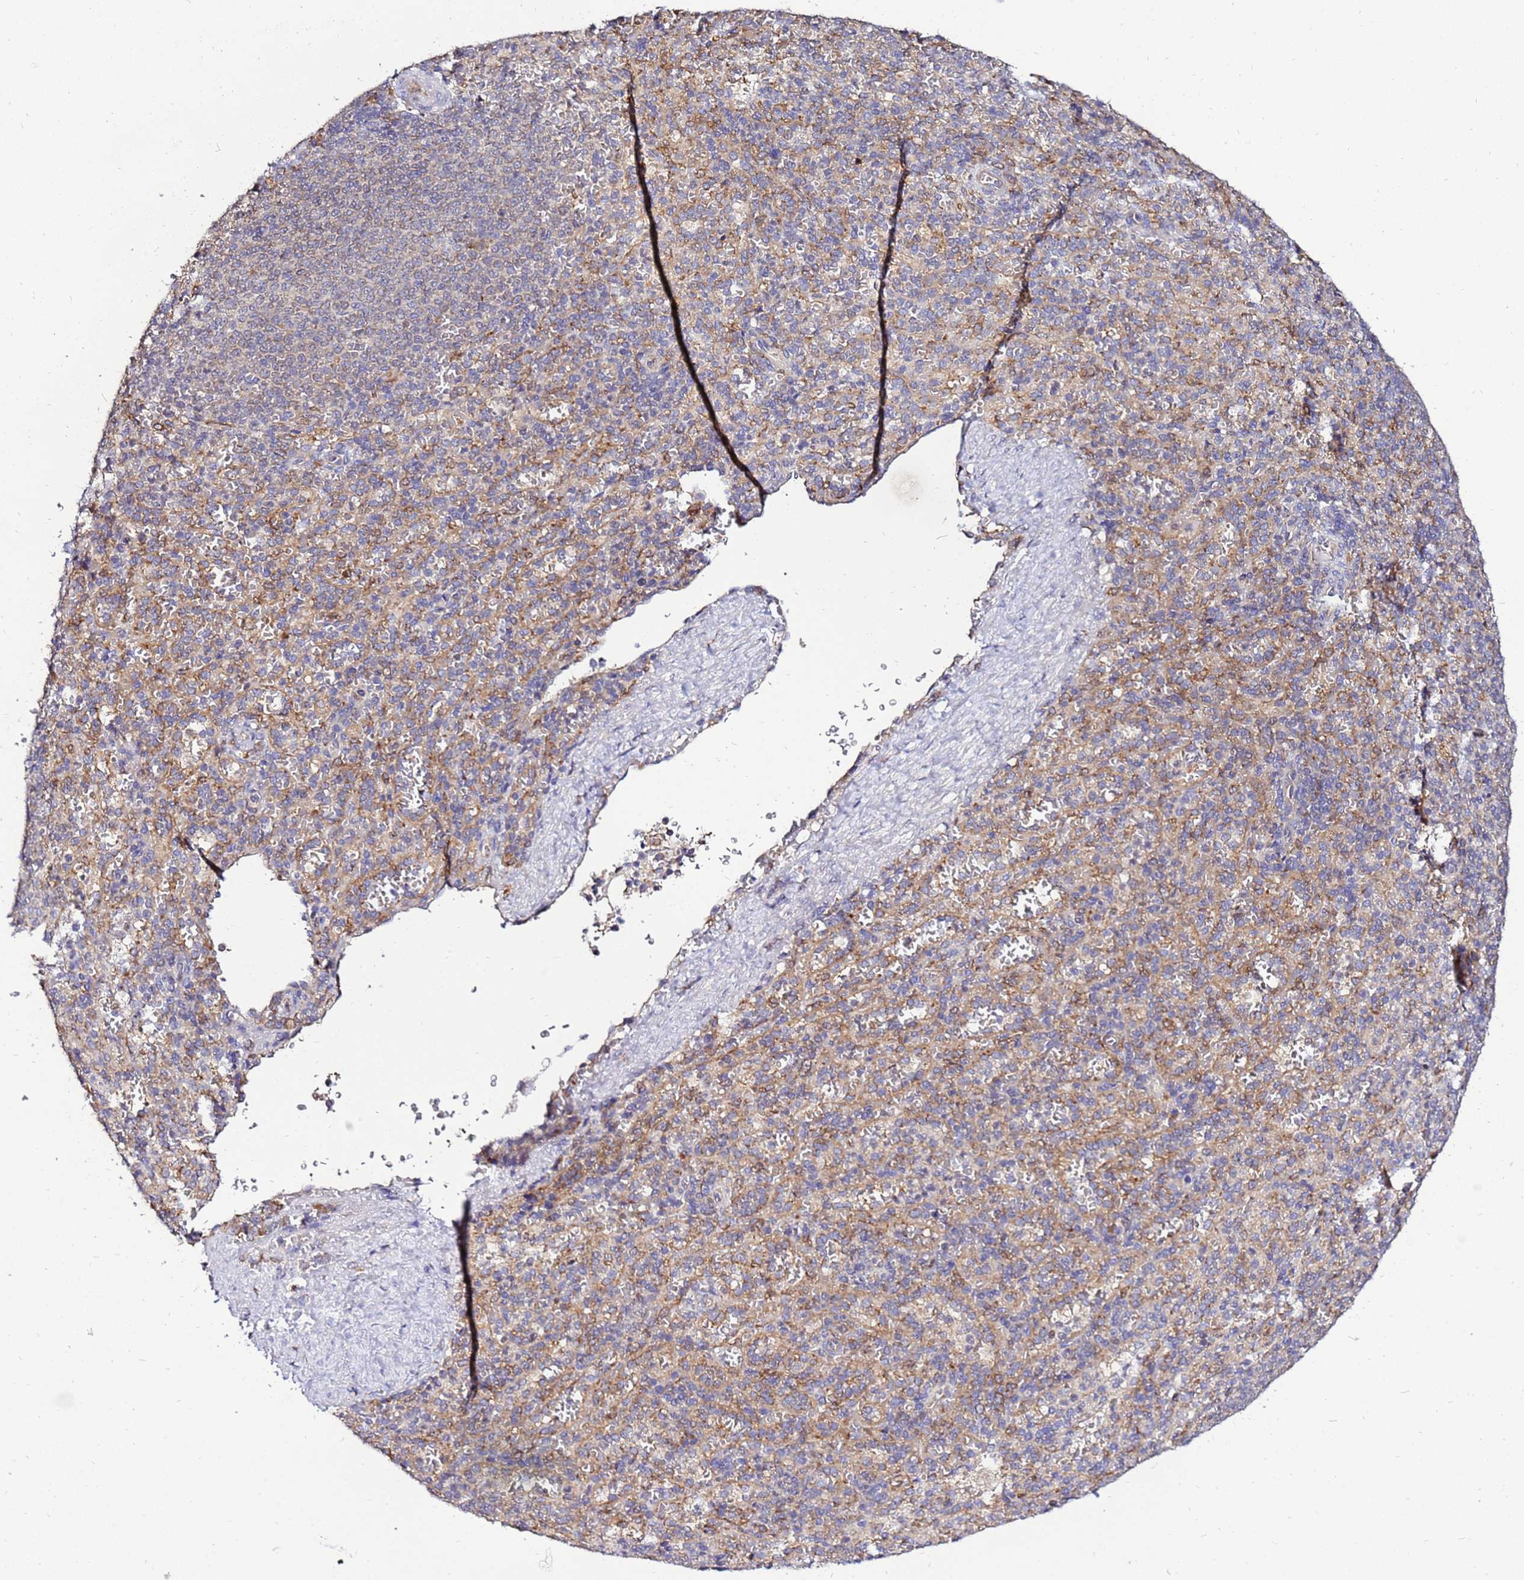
{"staining": {"intensity": "weak", "quantity": "<25%", "location": "cytoplasmic/membranous"}, "tissue": "spleen", "cell_type": "Cells in red pulp", "image_type": "normal", "snomed": [{"axis": "morphology", "description": "Normal tissue, NOS"}, {"axis": "topography", "description": "Spleen"}], "caption": "Image shows no protein expression in cells in red pulp of unremarkable spleen.", "gene": "ADPGK", "patient": {"sex": "female", "age": 21}}